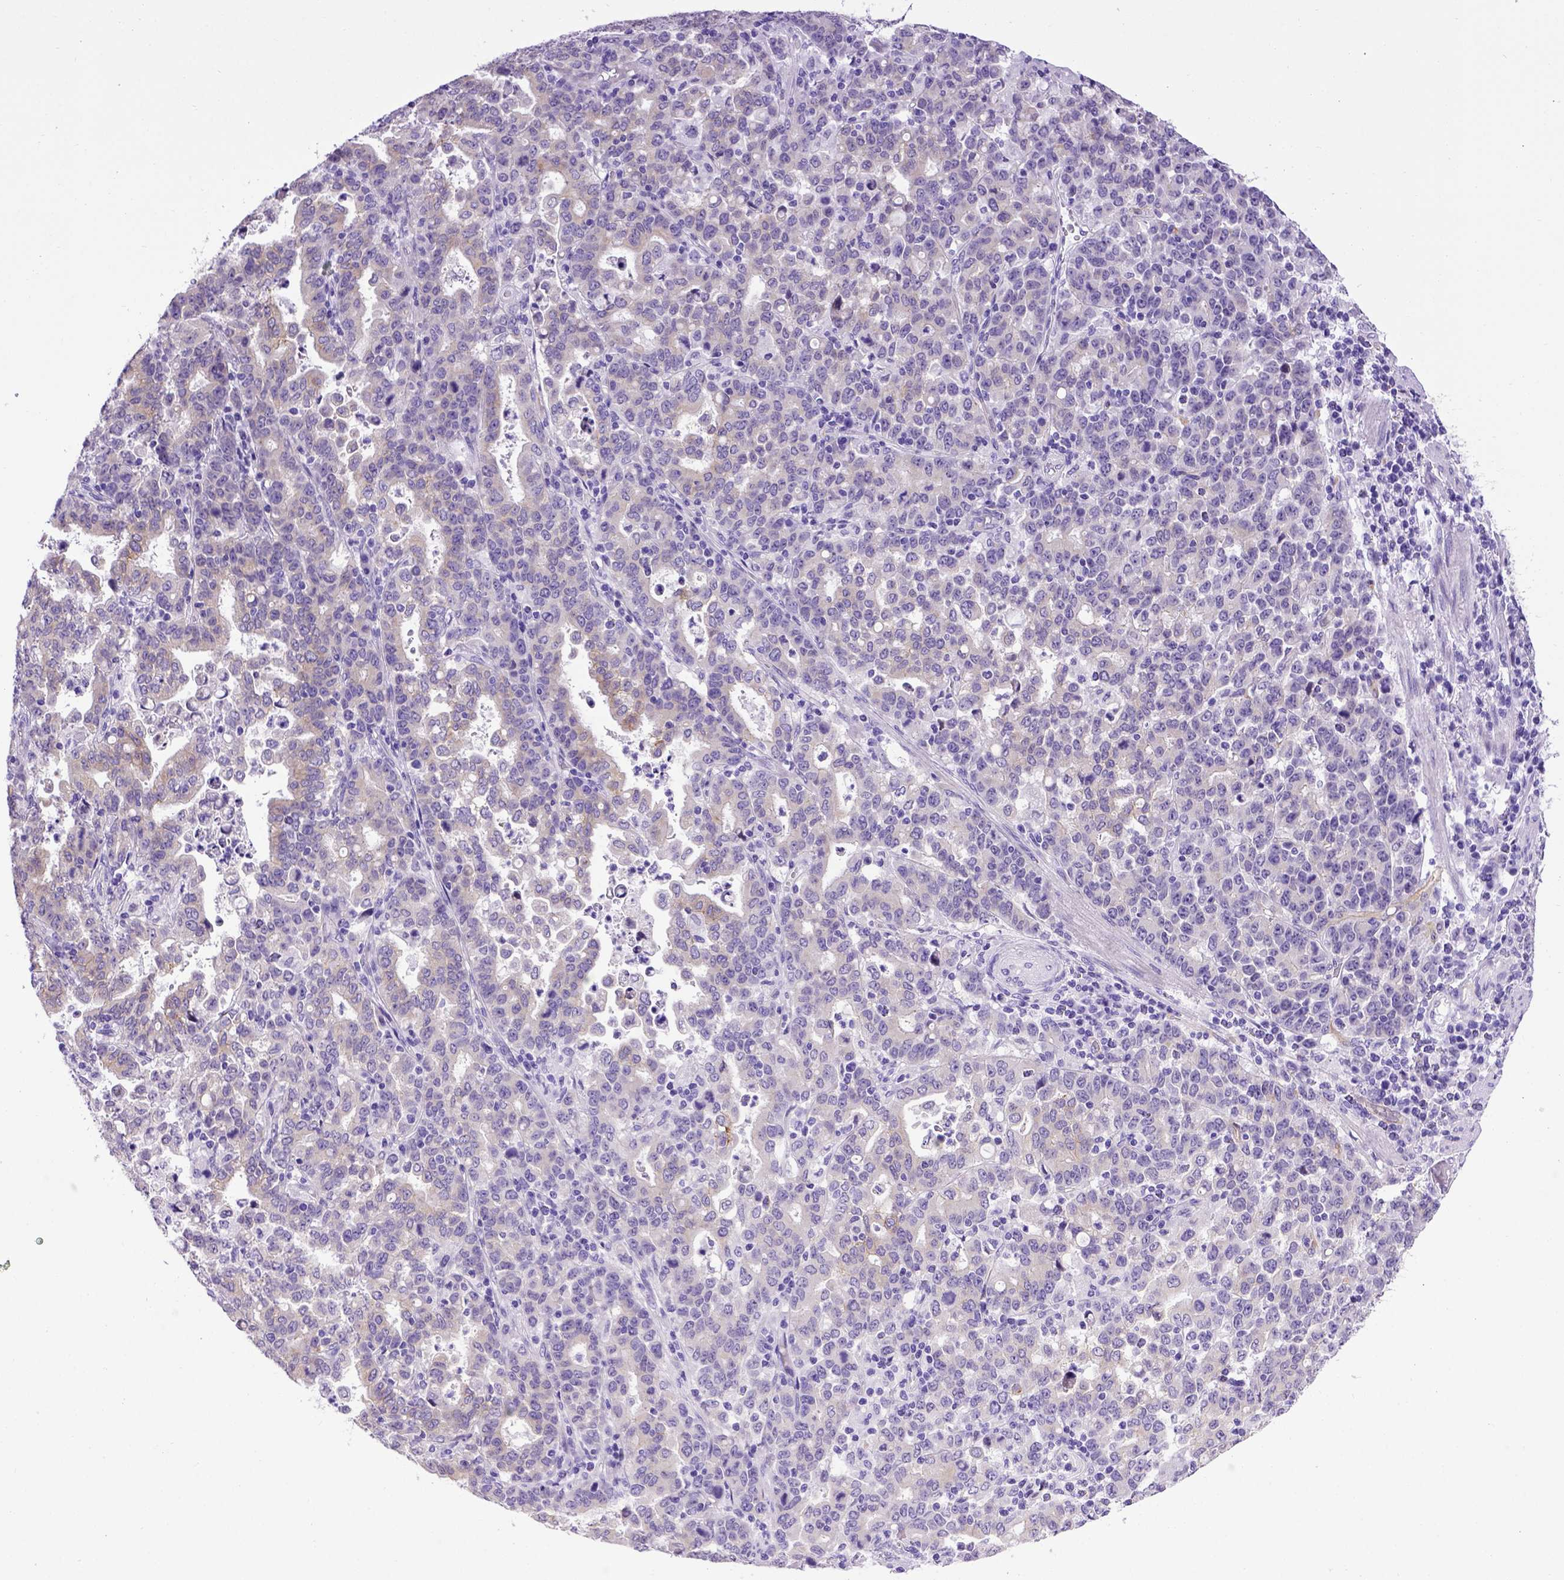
{"staining": {"intensity": "weak", "quantity": "<25%", "location": "cytoplasmic/membranous"}, "tissue": "stomach cancer", "cell_type": "Tumor cells", "image_type": "cancer", "snomed": [{"axis": "morphology", "description": "Adenocarcinoma, NOS"}, {"axis": "topography", "description": "Stomach"}], "caption": "Tumor cells show no significant protein expression in stomach cancer (adenocarcinoma).", "gene": "ADAM12", "patient": {"sex": "male", "age": 82}}